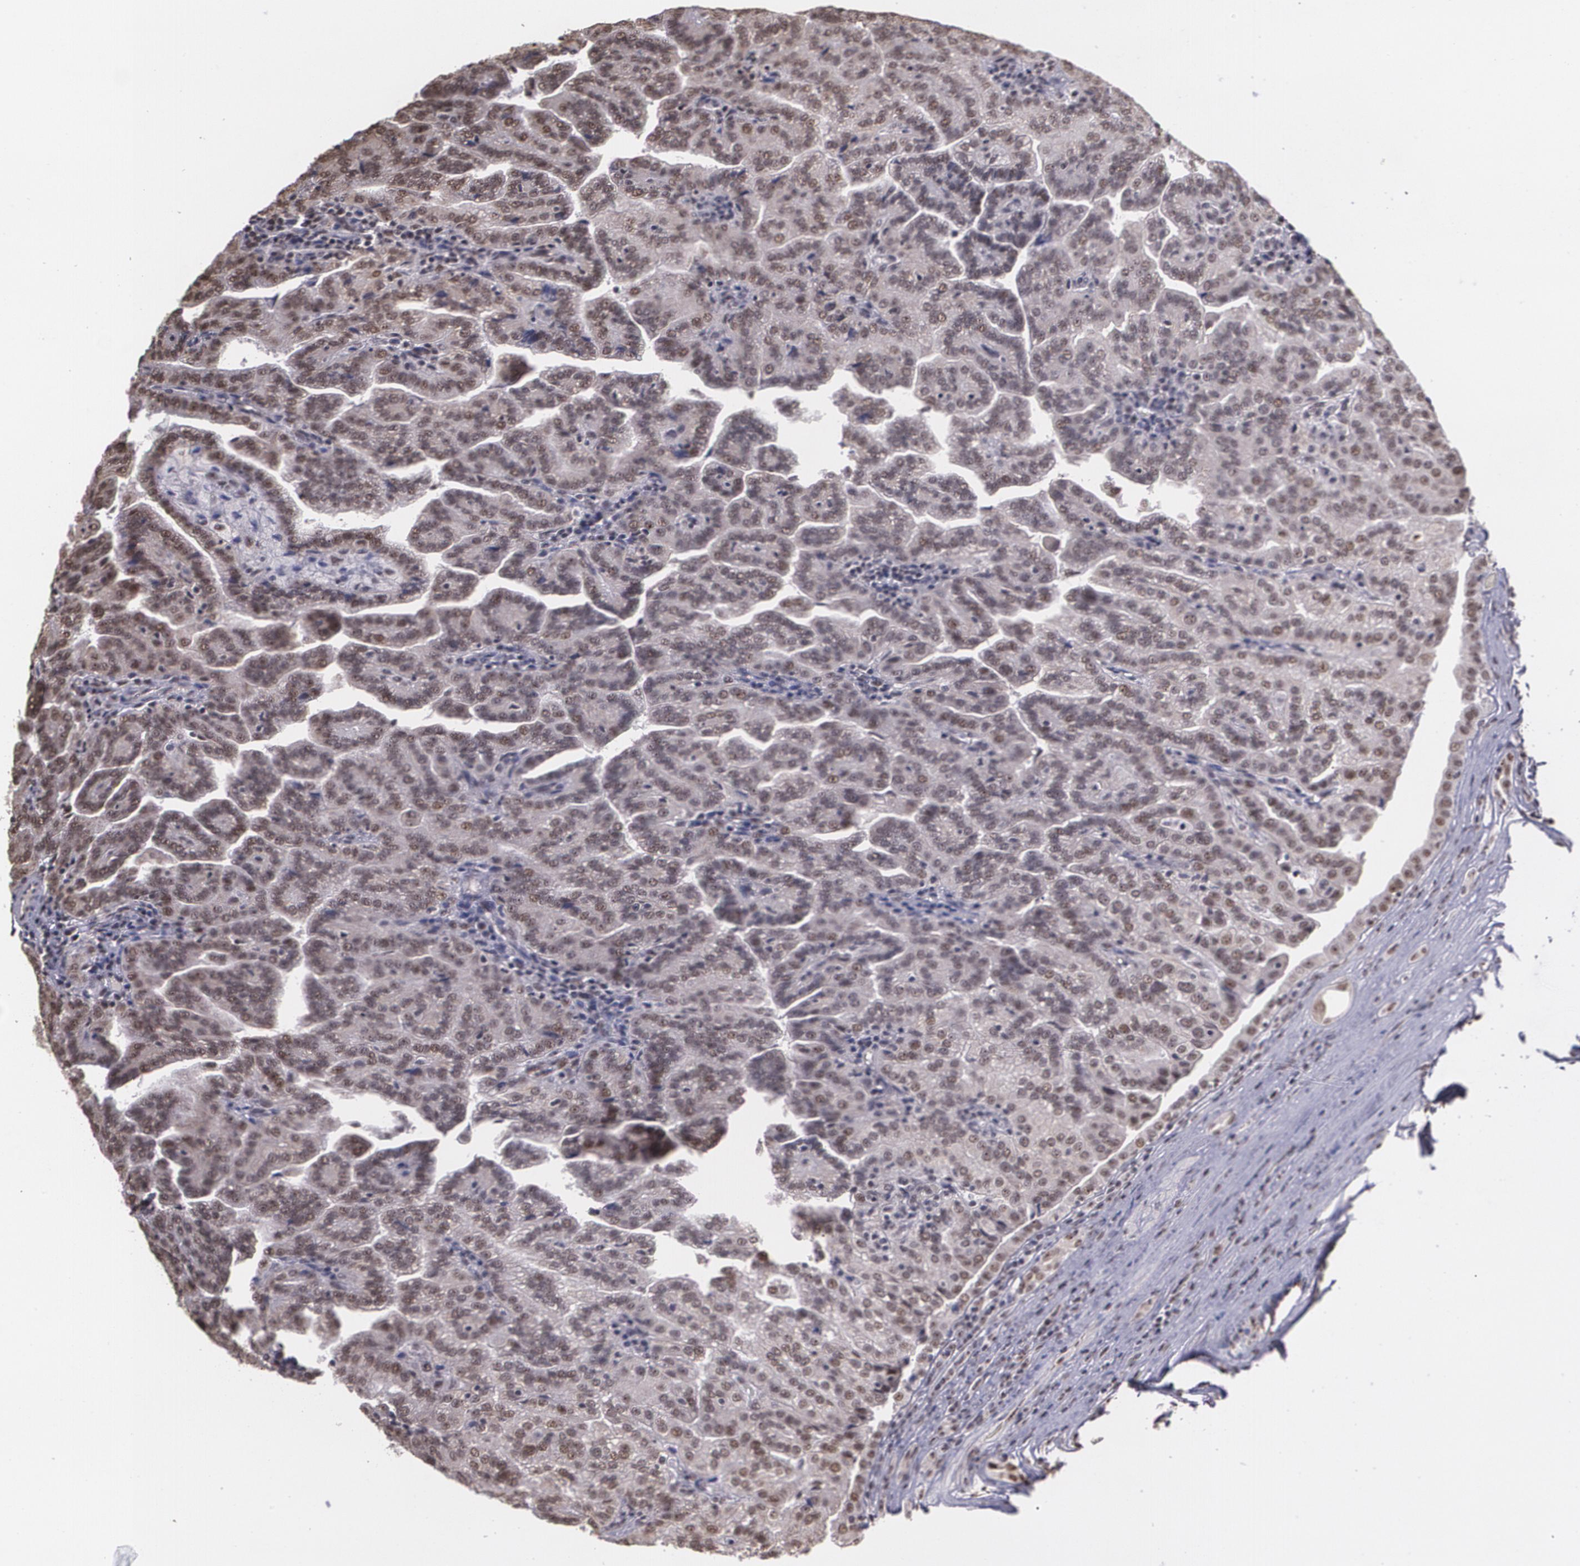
{"staining": {"intensity": "moderate", "quantity": ">75%", "location": "cytoplasmic/membranous,nuclear"}, "tissue": "renal cancer", "cell_type": "Tumor cells", "image_type": "cancer", "snomed": [{"axis": "morphology", "description": "Adenocarcinoma, NOS"}, {"axis": "topography", "description": "Kidney"}], "caption": "Moderate cytoplasmic/membranous and nuclear protein expression is identified in approximately >75% of tumor cells in adenocarcinoma (renal).", "gene": "C6orf15", "patient": {"sex": "male", "age": 61}}